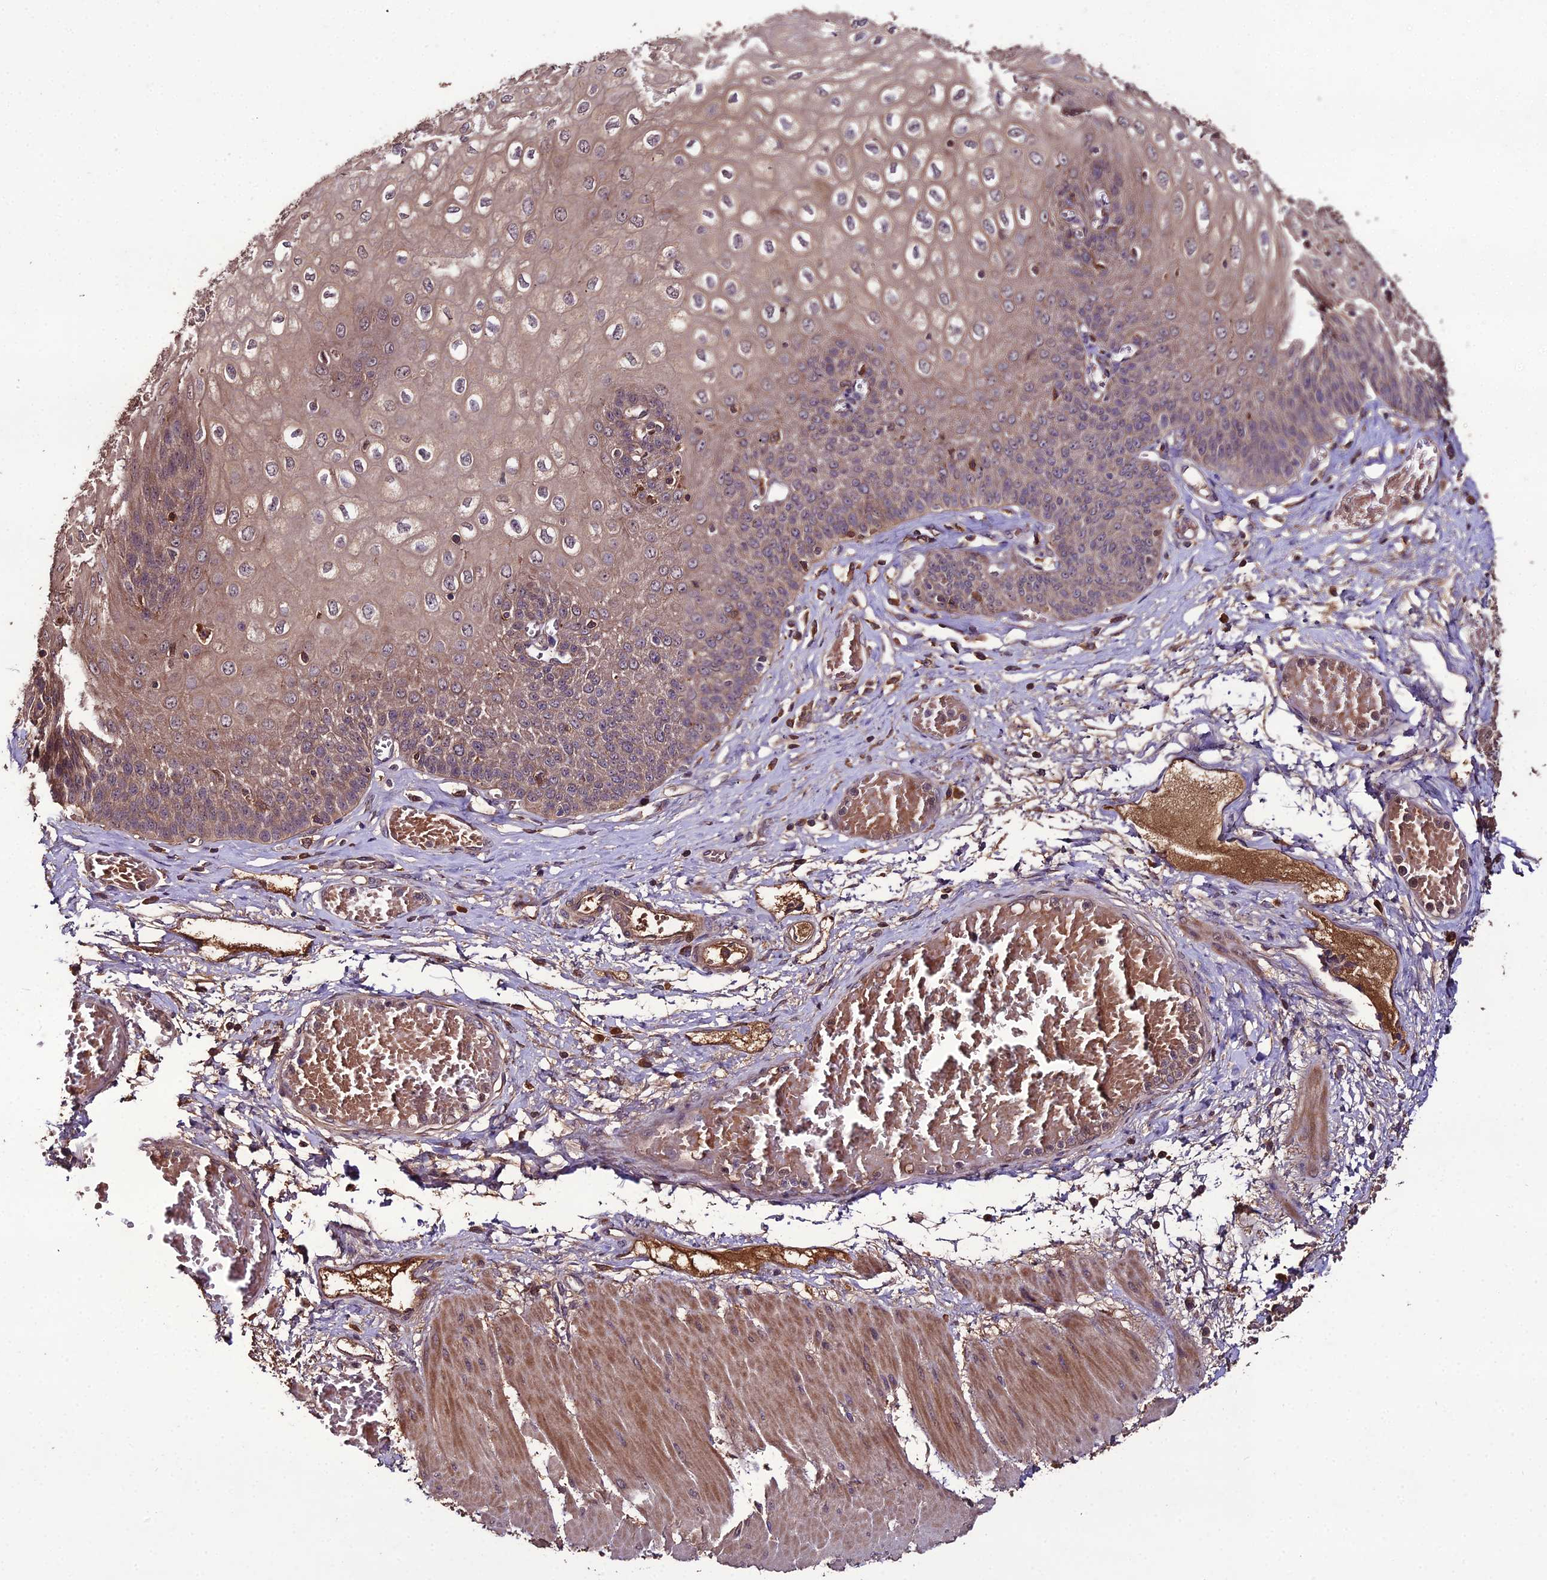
{"staining": {"intensity": "weak", "quantity": "<25%", "location": "cytoplasmic/membranous"}, "tissue": "esophagus", "cell_type": "Squamous epithelial cells", "image_type": "normal", "snomed": [{"axis": "morphology", "description": "Normal tissue, NOS"}, {"axis": "topography", "description": "Esophagus"}], "caption": "The photomicrograph exhibits no staining of squamous epithelial cells in normal esophagus.", "gene": "KCTD16", "patient": {"sex": "male", "age": 60}}